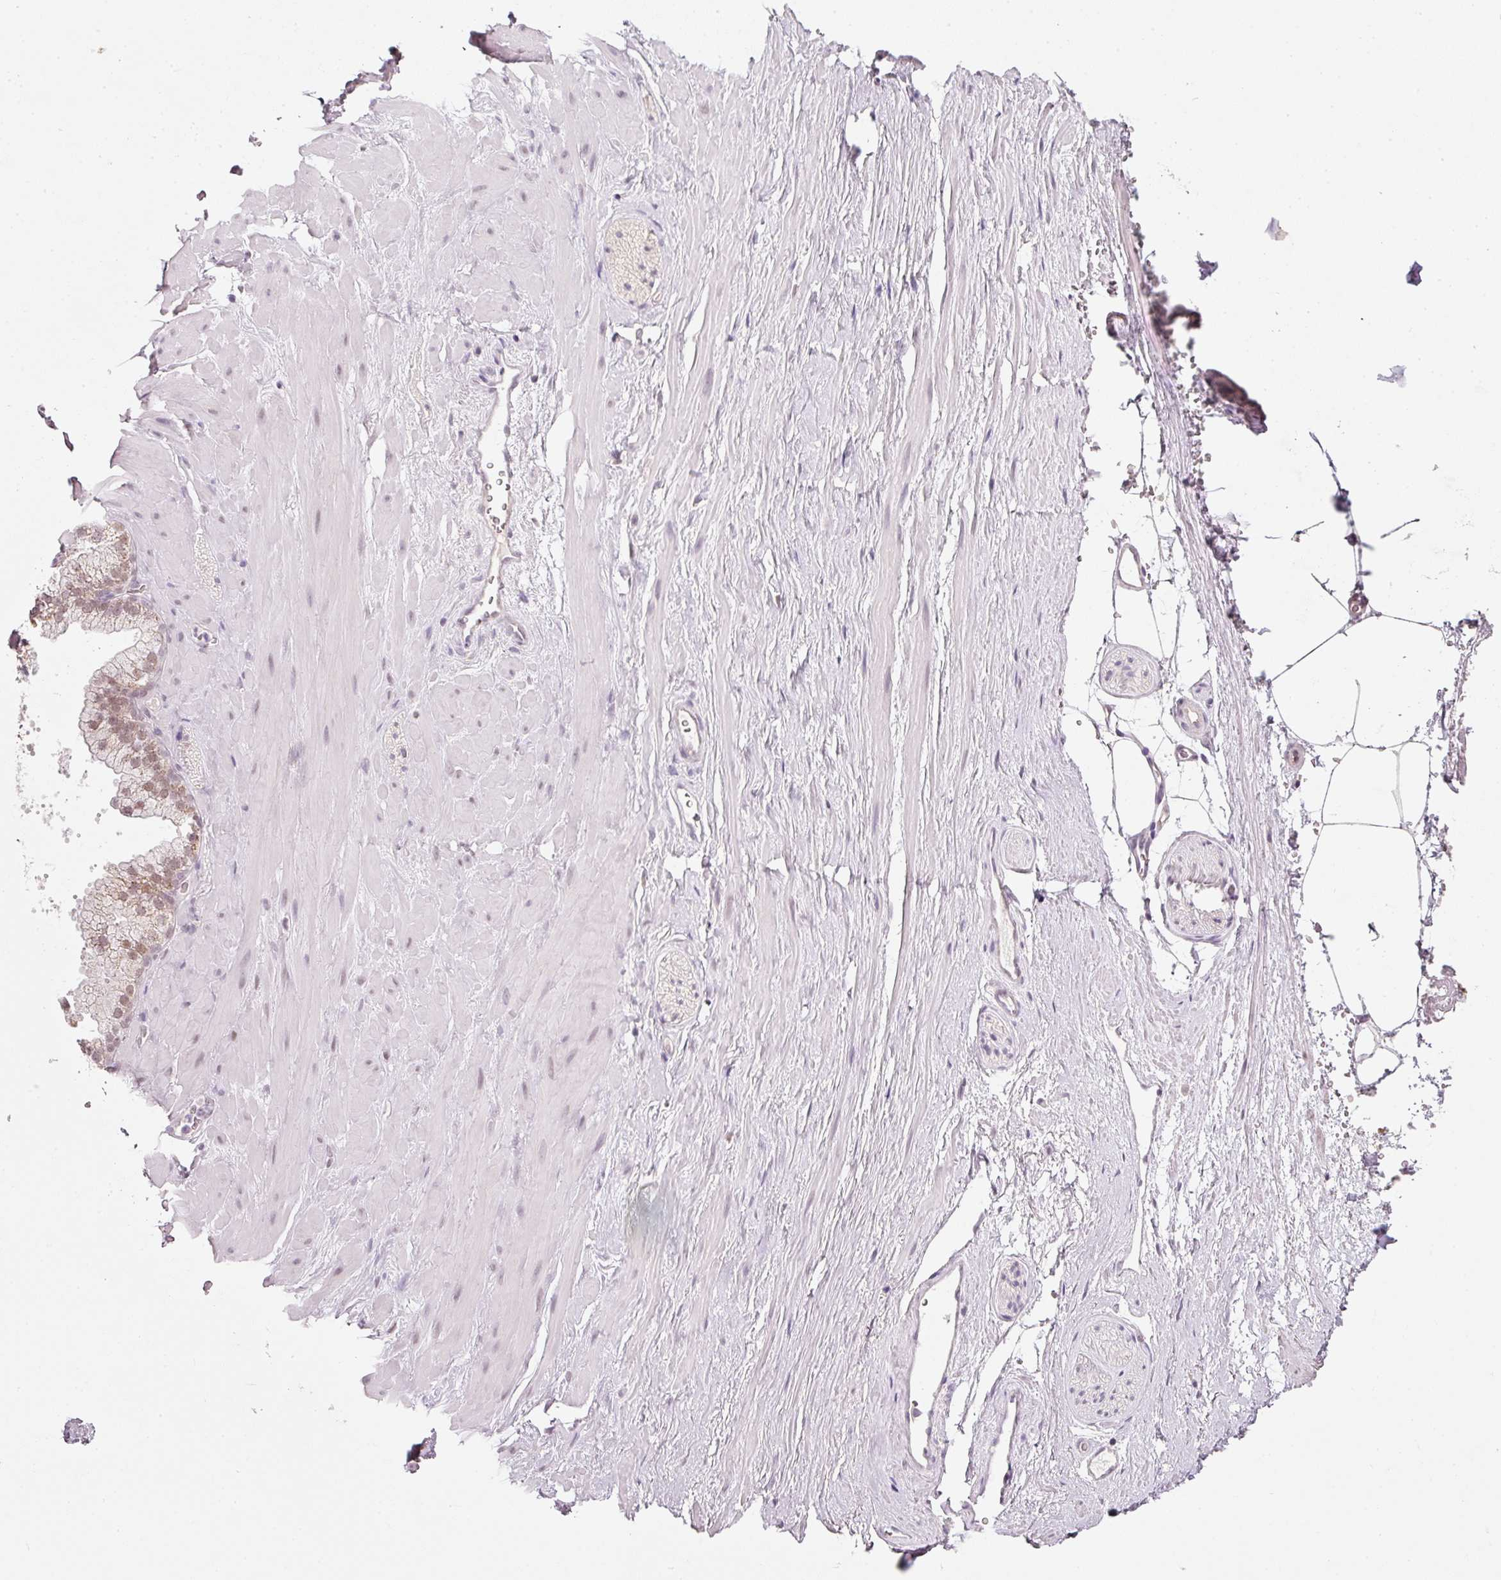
{"staining": {"intensity": "negative", "quantity": "none", "location": "none"}, "tissue": "adipose tissue", "cell_type": "Adipocytes", "image_type": "normal", "snomed": [{"axis": "morphology", "description": "Normal tissue, NOS"}, {"axis": "topography", "description": "Prostate"}, {"axis": "topography", "description": "Peripheral nerve tissue"}], "caption": "Immunohistochemistry photomicrograph of normal adipose tissue: adipose tissue stained with DAB (3,3'-diaminobenzidine) reveals no significant protein expression in adipocytes.", "gene": "FSTL3", "patient": {"sex": "male", "age": 61}}